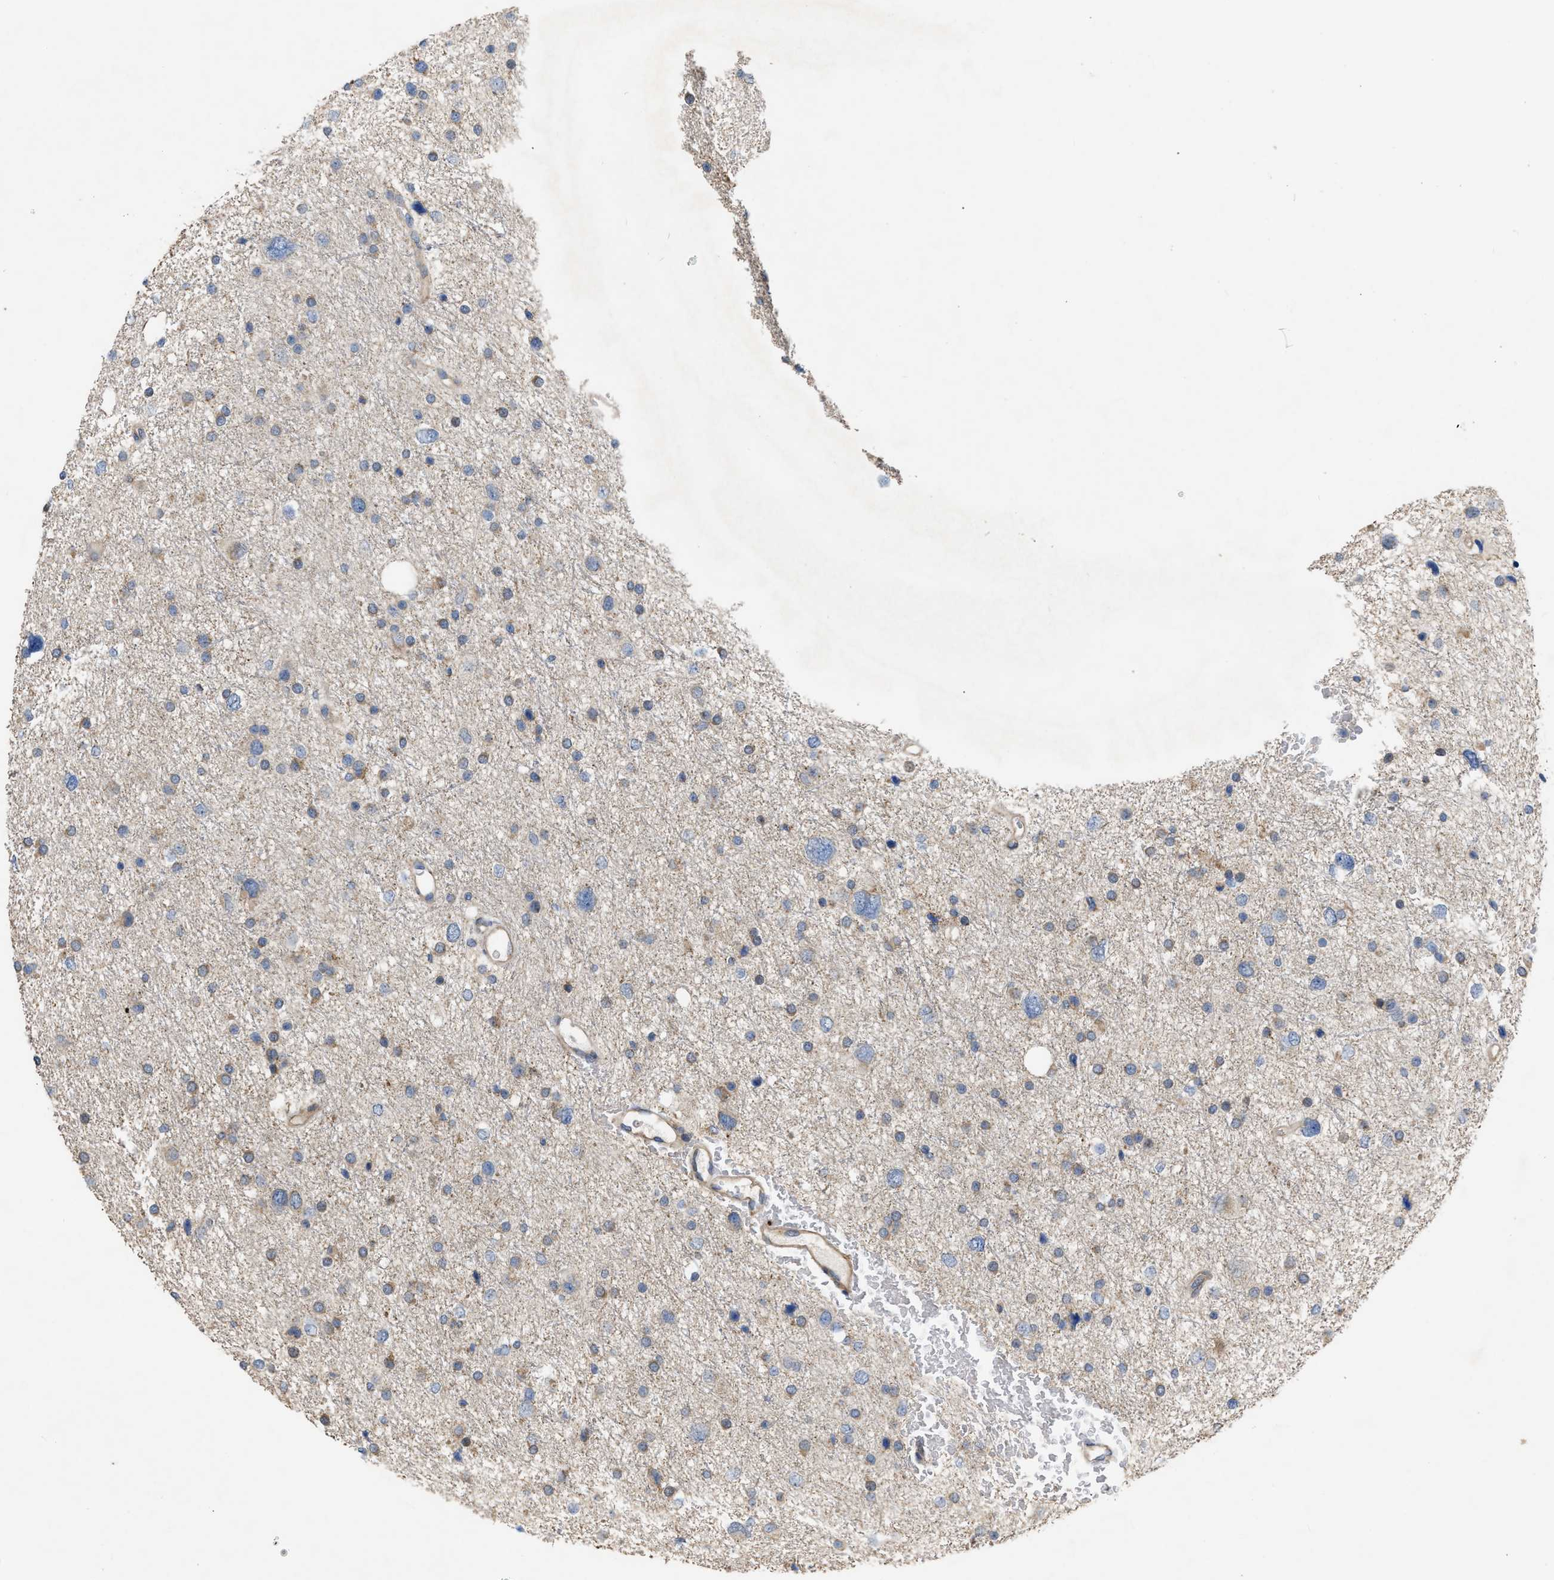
{"staining": {"intensity": "weak", "quantity": "<25%", "location": "cytoplasmic/membranous"}, "tissue": "glioma", "cell_type": "Tumor cells", "image_type": "cancer", "snomed": [{"axis": "morphology", "description": "Glioma, malignant, Low grade"}, {"axis": "topography", "description": "Brain"}], "caption": "Micrograph shows no significant protein expression in tumor cells of glioma.", "gene": "SLC4A11", "patient": {"sex": "female", "age": 37}}